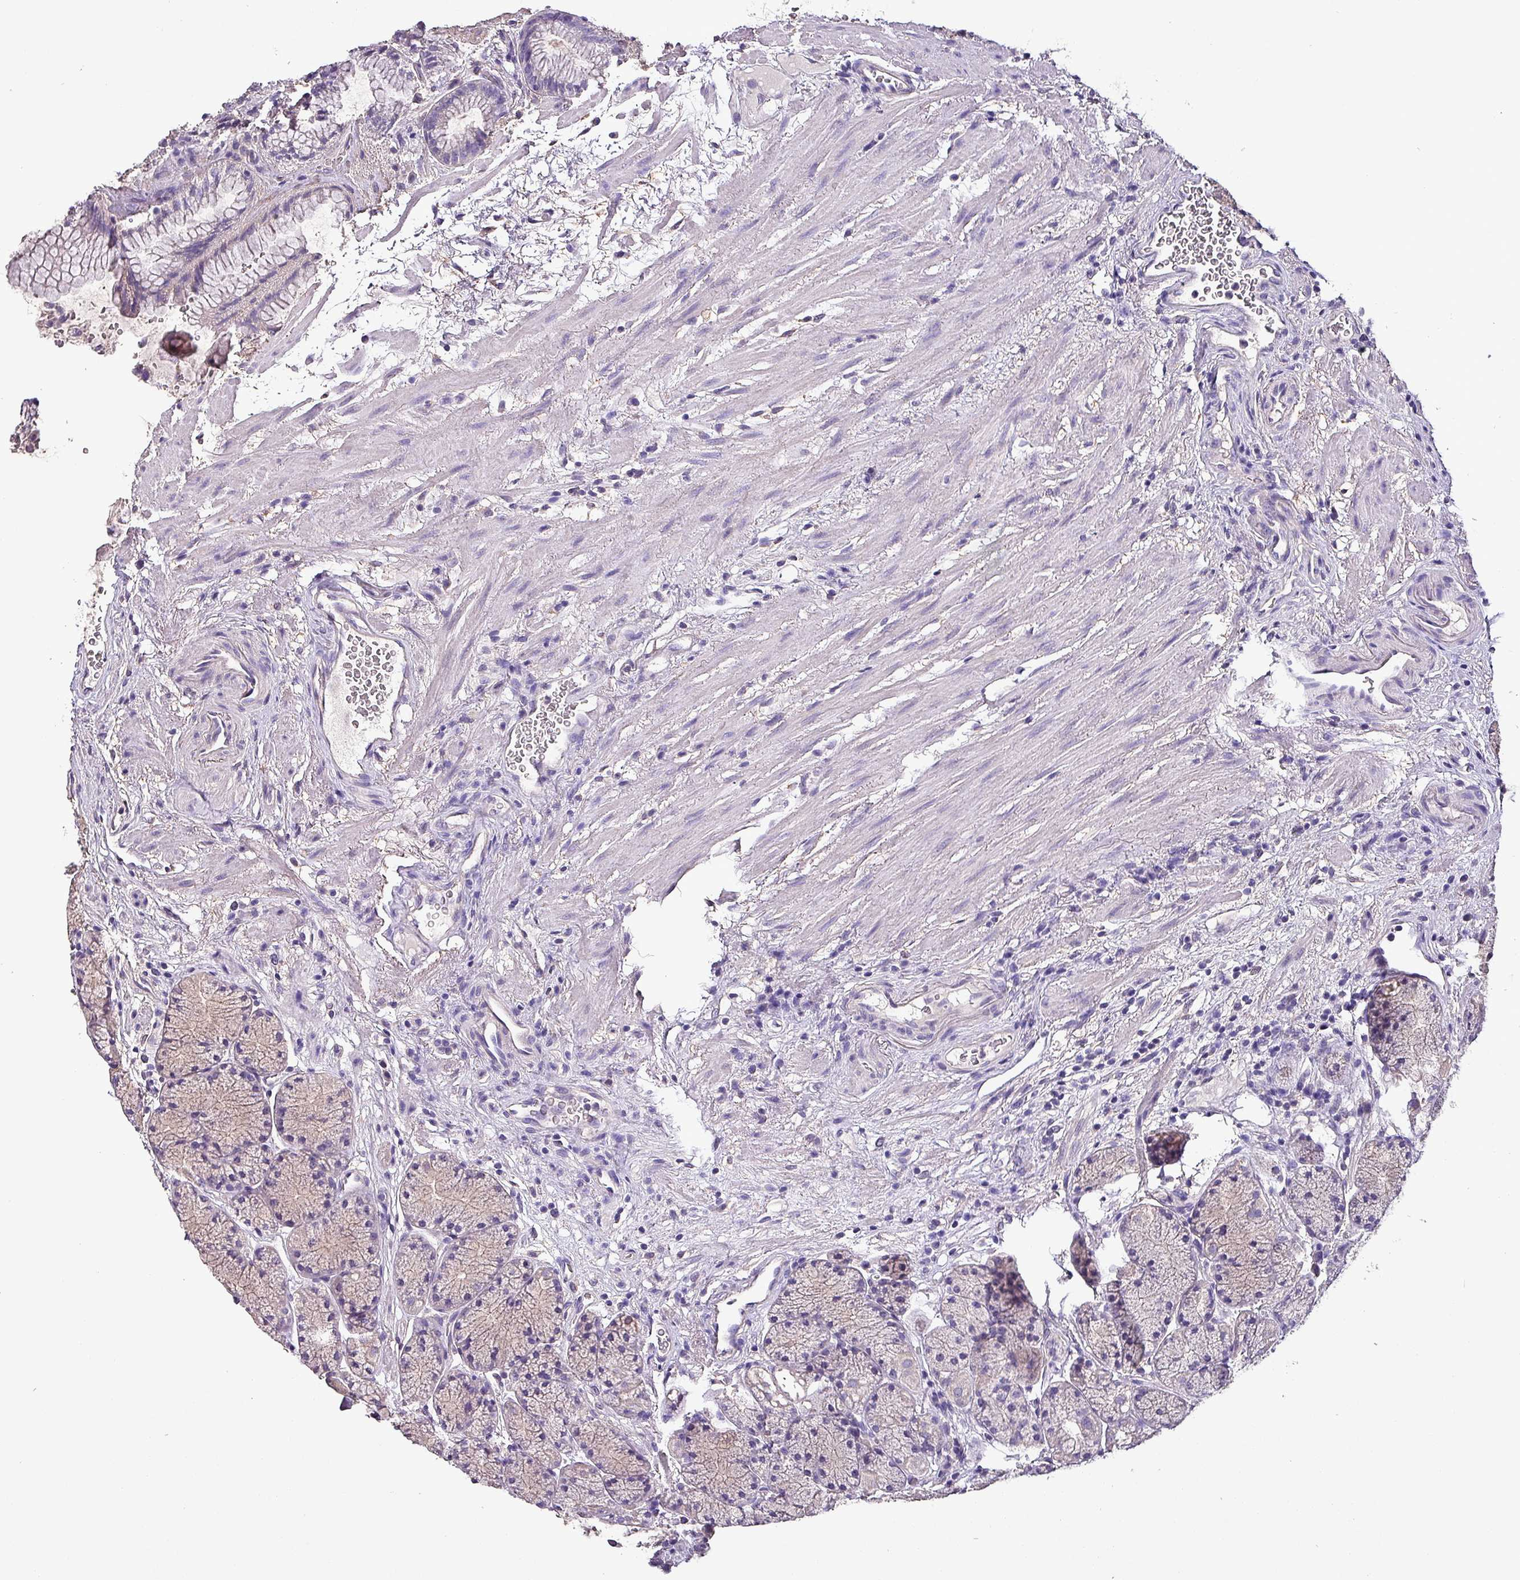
{"staining": {"intensity": "negative", "quantity": "none", "location": "none"}, "tissue": "stomach", "cell_type": "Glandular cells", "image_type": "normal", "snomed": [{"axis": "morphology", "description": "Normal tissue, NOS"}, {"axis": "topography", "description": "Stomach"}], "caption": "An IHC histopathology image of unremarkable stomach is shown. There is no staining in glandular cells of stomach. (DAB IHC visualized using brightfield microscopy, high magnification).", "gene": "HTRA4", "patient": {"sex": "male", "age": 63}}